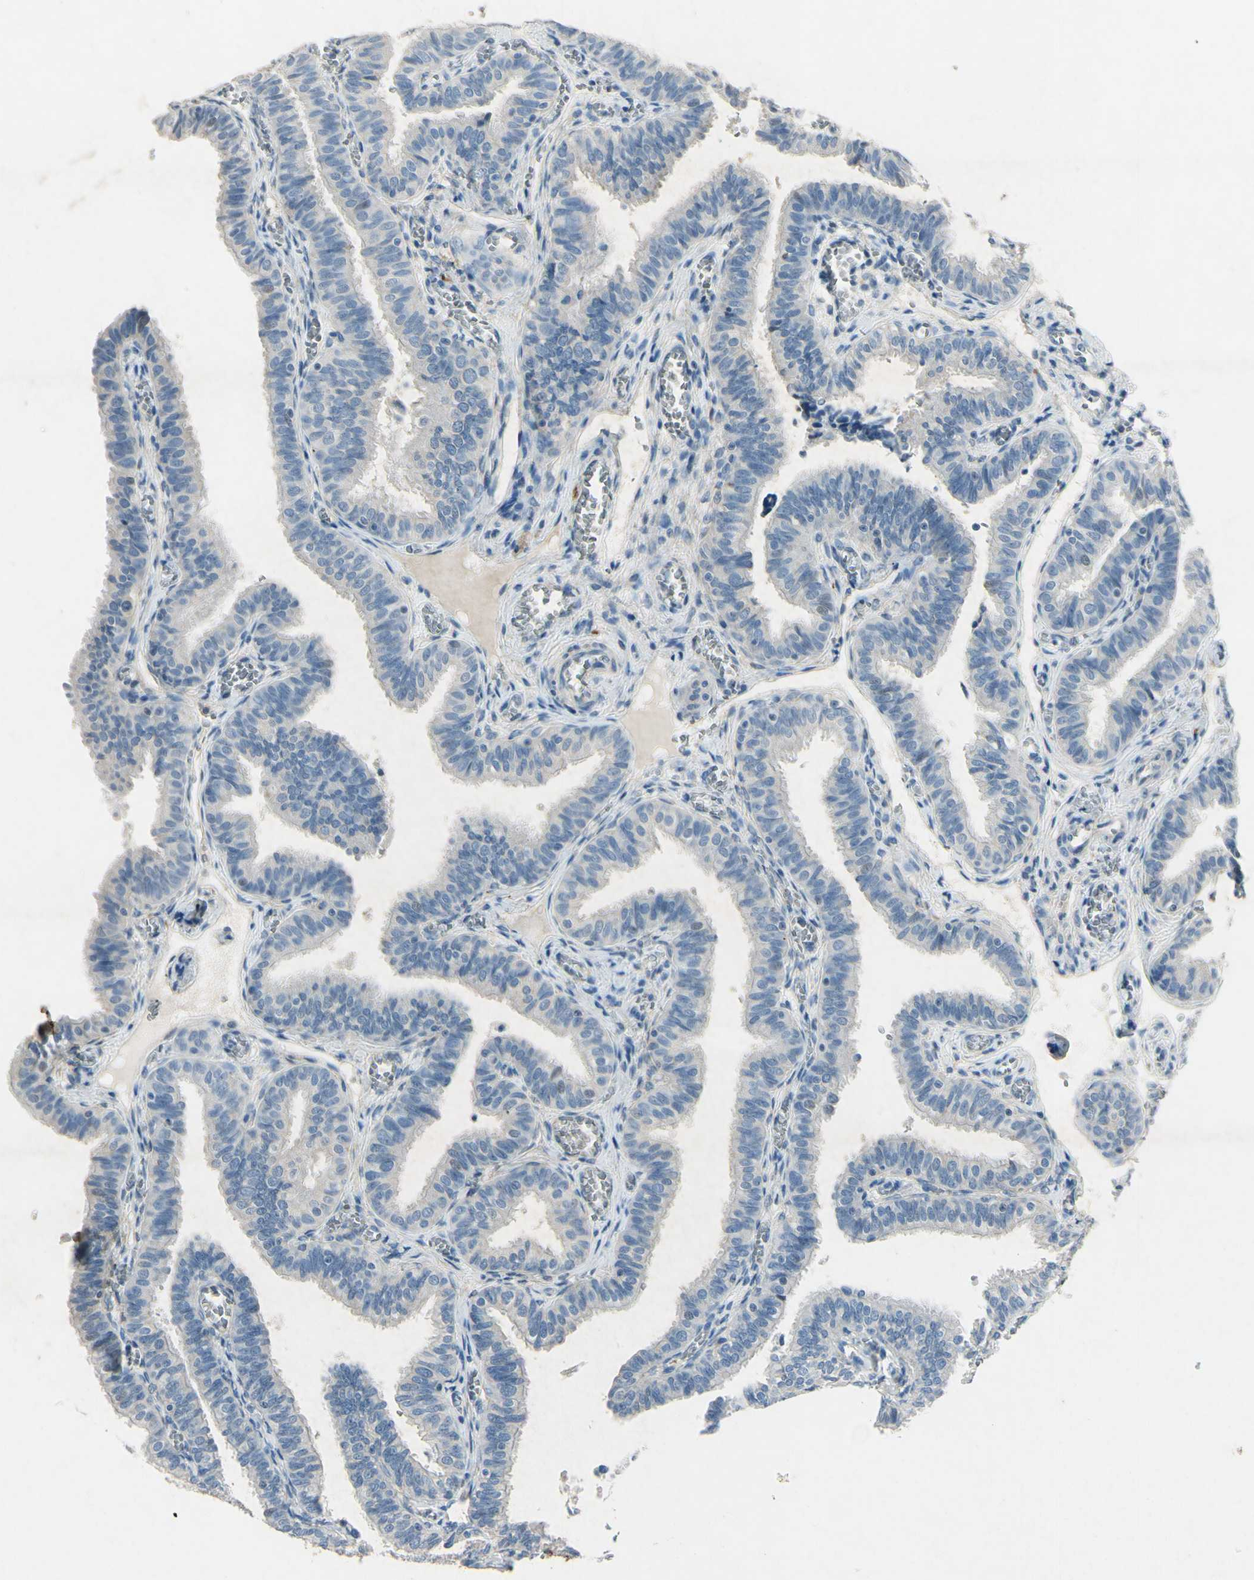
{"staining": {"intensity": "negative", "quantity": "none", "location": "none"}, "tissue": "fallopian tube", "cell_type": "Glandular cells", "image_type": "normal", "snomed": [{"axis": "morphology", "description": "Normal tissue, NOS"}, {"axis": "topography", "description": "Fallopian tube"}], "caption": "Fallopian tube was stained to show a protein in brown. There is no significant staining in glandular cells. (DAB (3,3'-diaminobenzidine) immunohistochemistry visualized using brightfield microscopy, high magnification).", "gene": "SNAP91", "patient": {"sex": "female", "age": 46}}